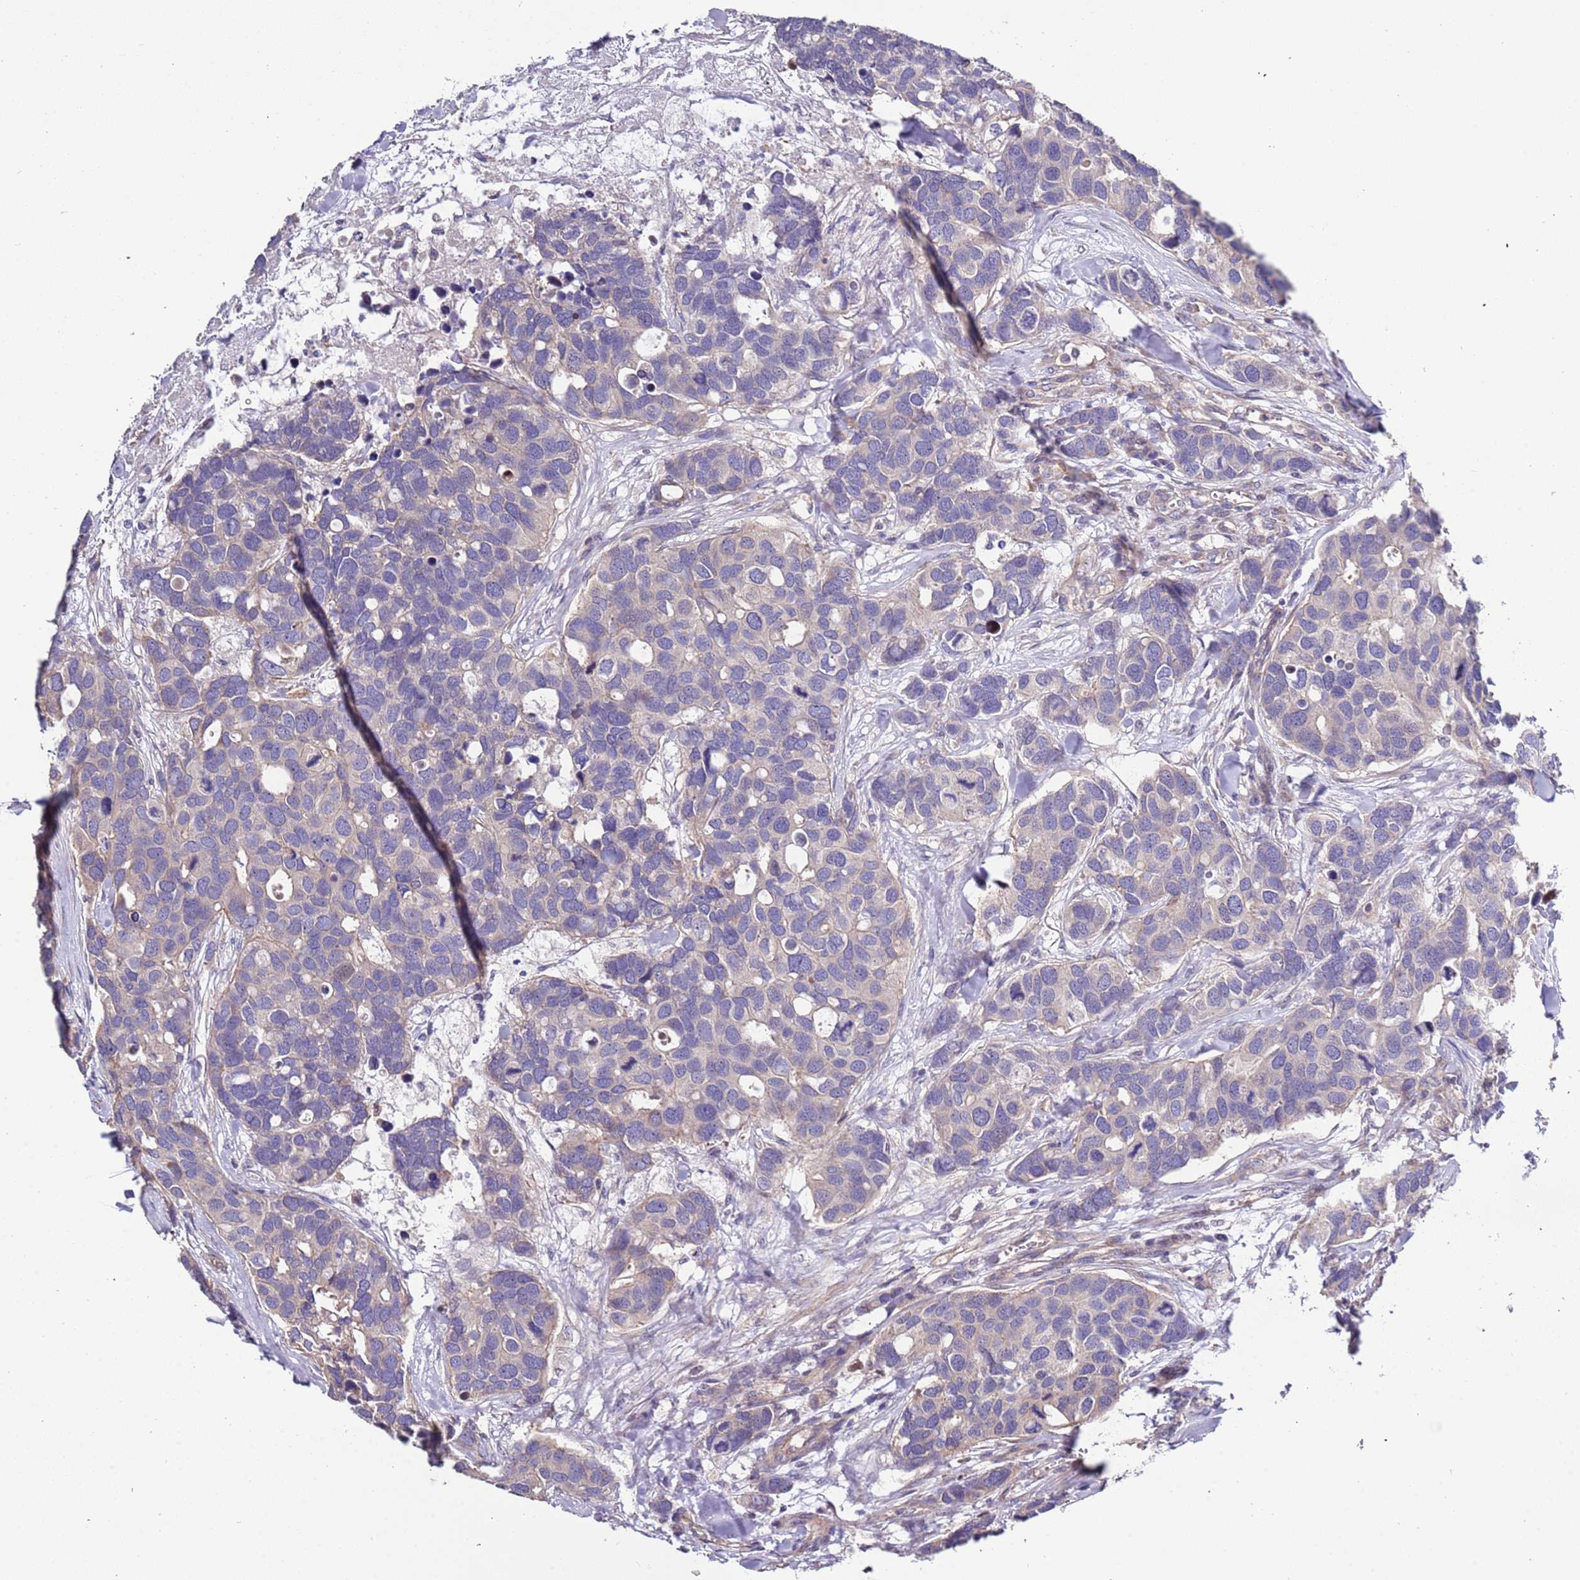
{"staining": {"intensity": "weak", "quantity": "<25%", "location": "cytoplasmic/membranous"}, "tissue": "breast cancer", "cell_type": "Tumor cells", "image_type": "cancer", "snomed": [{"axis": "morphology", "description": "Duct carcinoma"}, {"axis": "topography", "description": "Breast"}], "caption": "Immunohistochemistry (IHC) micrograph of breast intraductal carcinoma stained for a protein (brown), which displays no staining in tumor cells.", "gene": "LAMB4", "patient": {"sex": "female", "age": 83}}